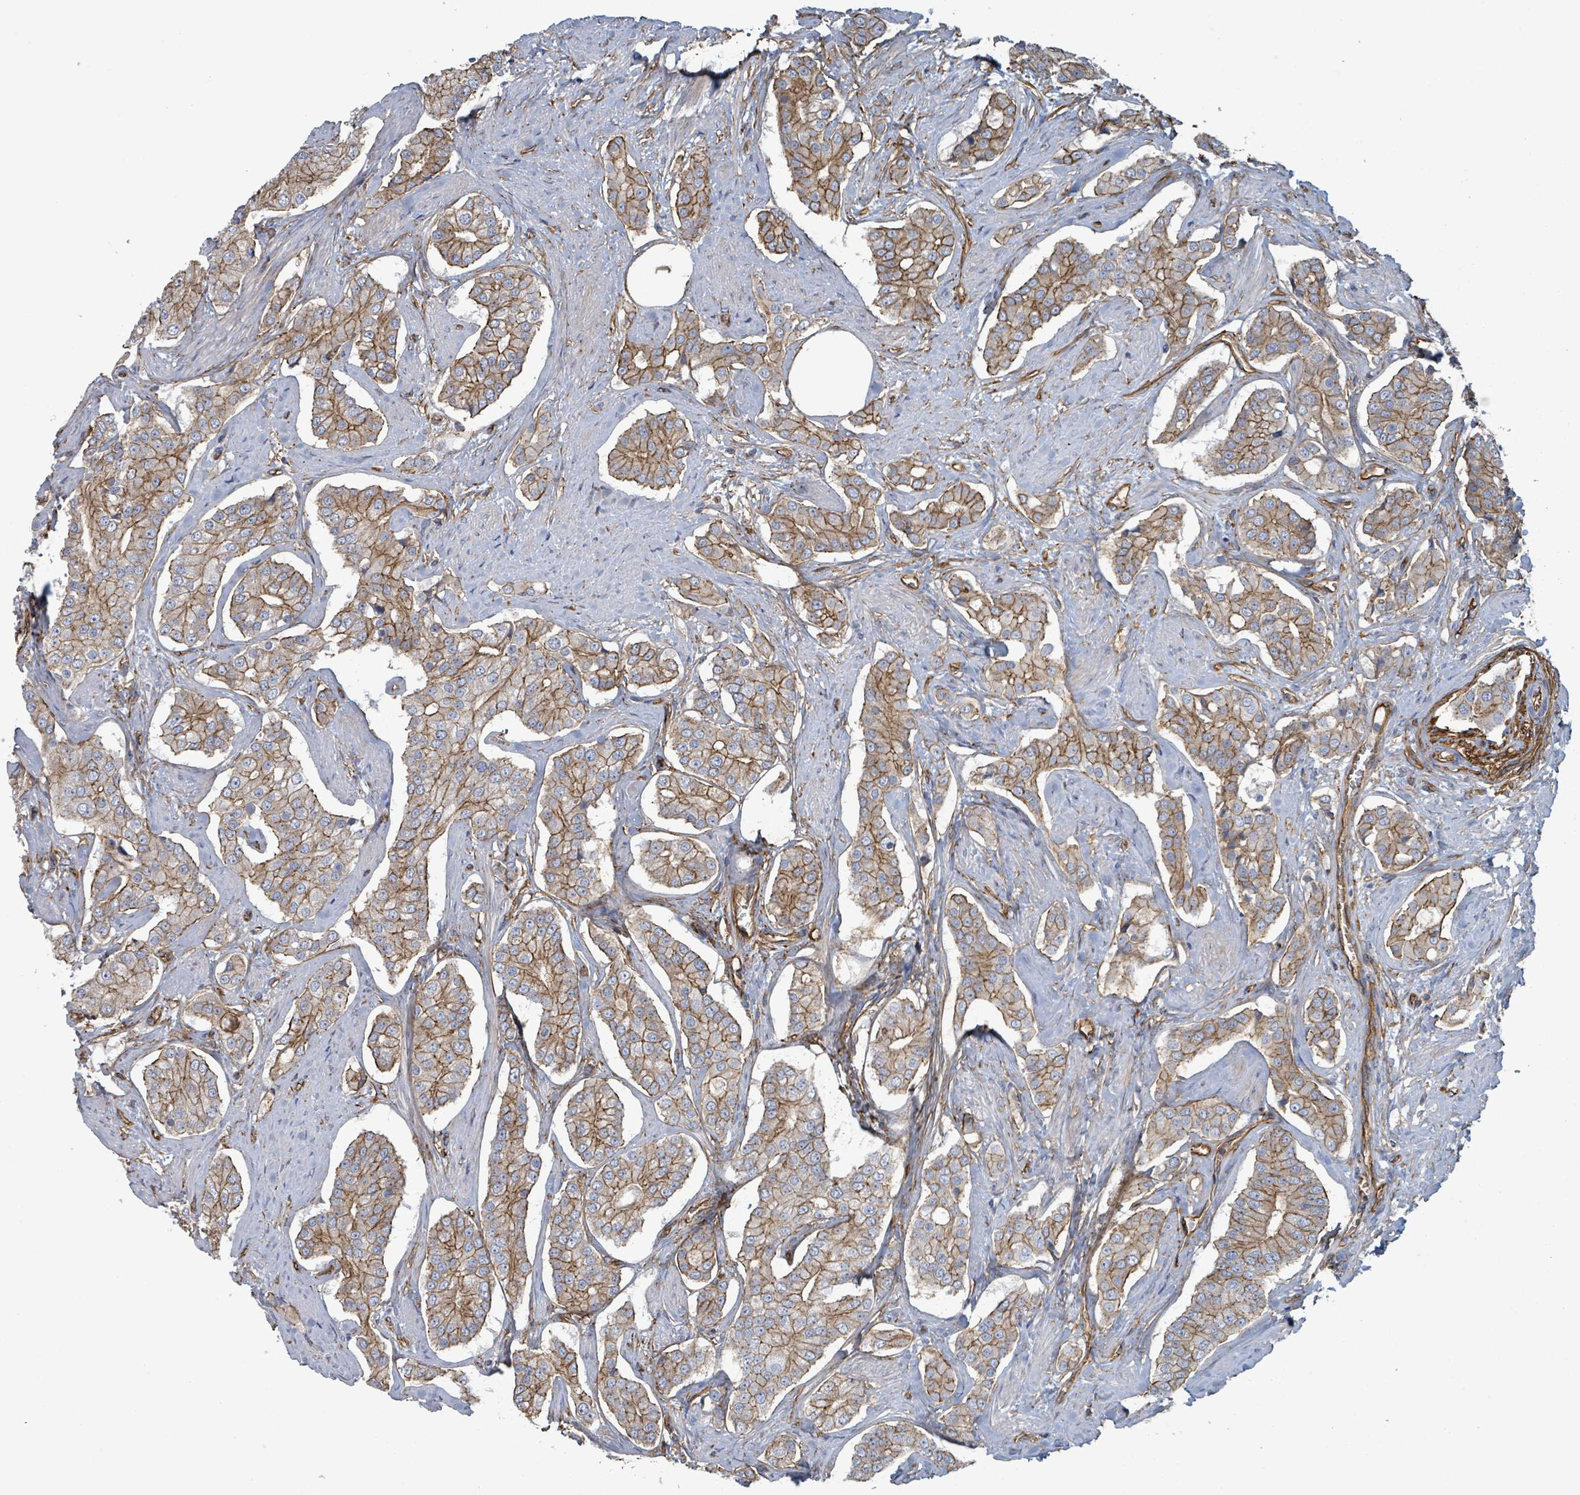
{"staining": {"intensity": "moderate", "quantity": ">75%", "location": "cytoplasmic/membranous"}, "tissue": "prostate cancer", "cell_type": "Tumor cells", "image_type": "cancer", "snomed": [{"axis": "morphology", "description": "Adenocarcinoma, High grade"}, {"axis": "topography", "description": "Prostate"}], "caption": "The image reveals immunohistochemical staining of prostate cancer. There is moderate cytoplasmic/membranous expression is present in approximately >75% of tumor cells.", "gene": "LDOC1", "patient": {"sex": "male", "age": 71}}